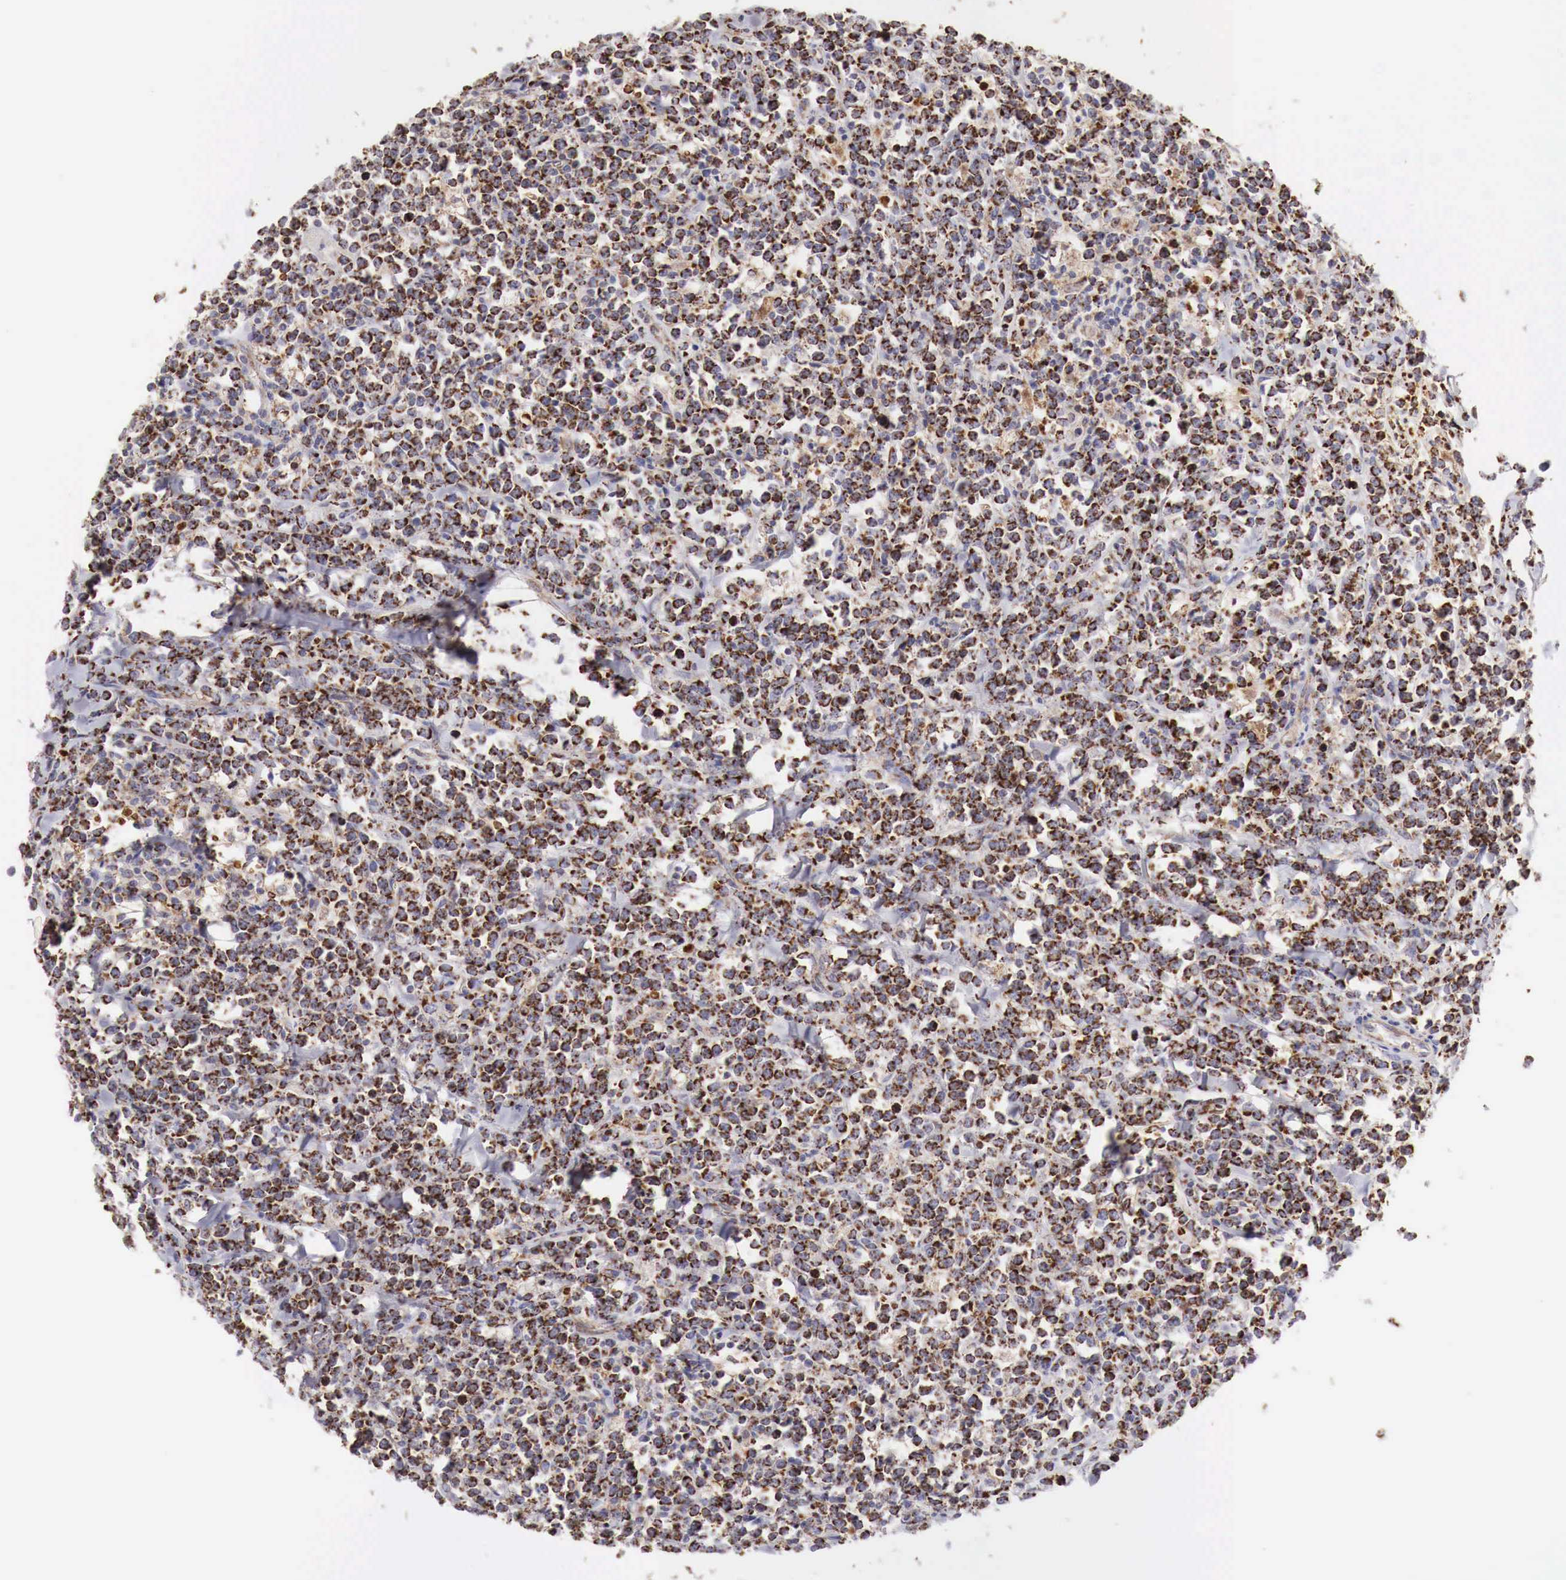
{"staining": {"intensity": "moderate", "quantity": ">75%", "location": "cytoplasmic/membranous"}, "tissue": "lymphoma", "cell_type": "Tumor cells", "image_type": "cancer", "snomed": [{"axis": "morphology", "description": "Malignant lymphoma, non-Hodgkin's type, High grade"}, {"axis": "topography", "description": "Small intestine"}, {"axis": "topography", "description": "Colon"}], "caption": "High-power microscopy captured an IHC micrograph of malignant lymphoma, non-Hodgkin's type (high-grade), revealing moderate cytoplasmic/membranous expression in about >75% of tumor cells. (Stains: DAB in brown, nuclei in blue, Microscopy: brightfield microscopy at high magnification).", "gene": "XPNPEP3", "patient": {"sex": "male", "age": 8}}